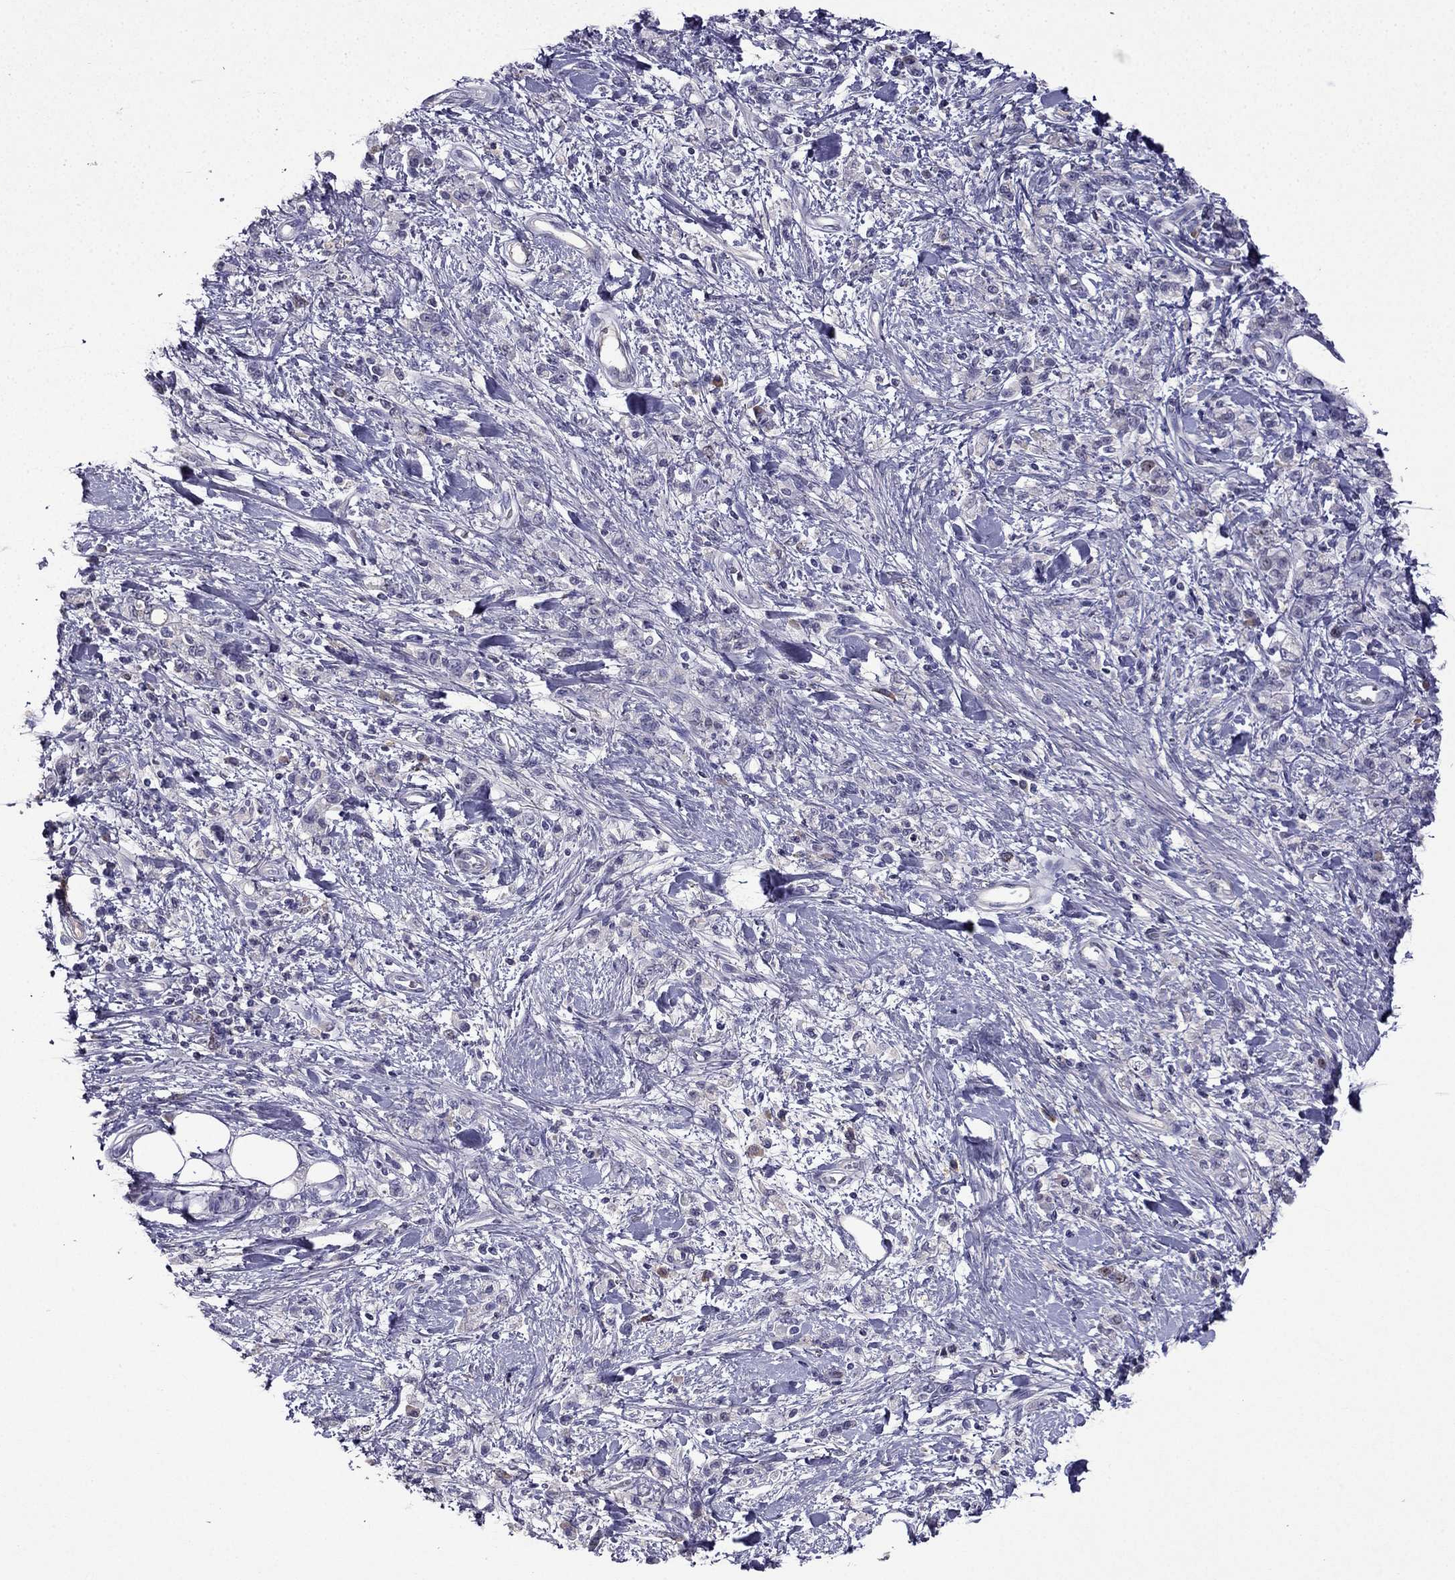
{"staining": {"intensity": "negative", "quantity": "none", "location": "none"}, "tissue": "stomach cancer", "cell_type": "Tumor cells", "image_type": "cancer", "snomed": [{"axis": "morphology", "description": "Adenocarcinoma, NOS"}, {"axis": "topography", "description": "Stomach"}], "caption": "Tumor cells are negative for brown protein staining in stomach cancer.", "gene": "UHRF1", "patient": {"sex": "male", "age": 77}}